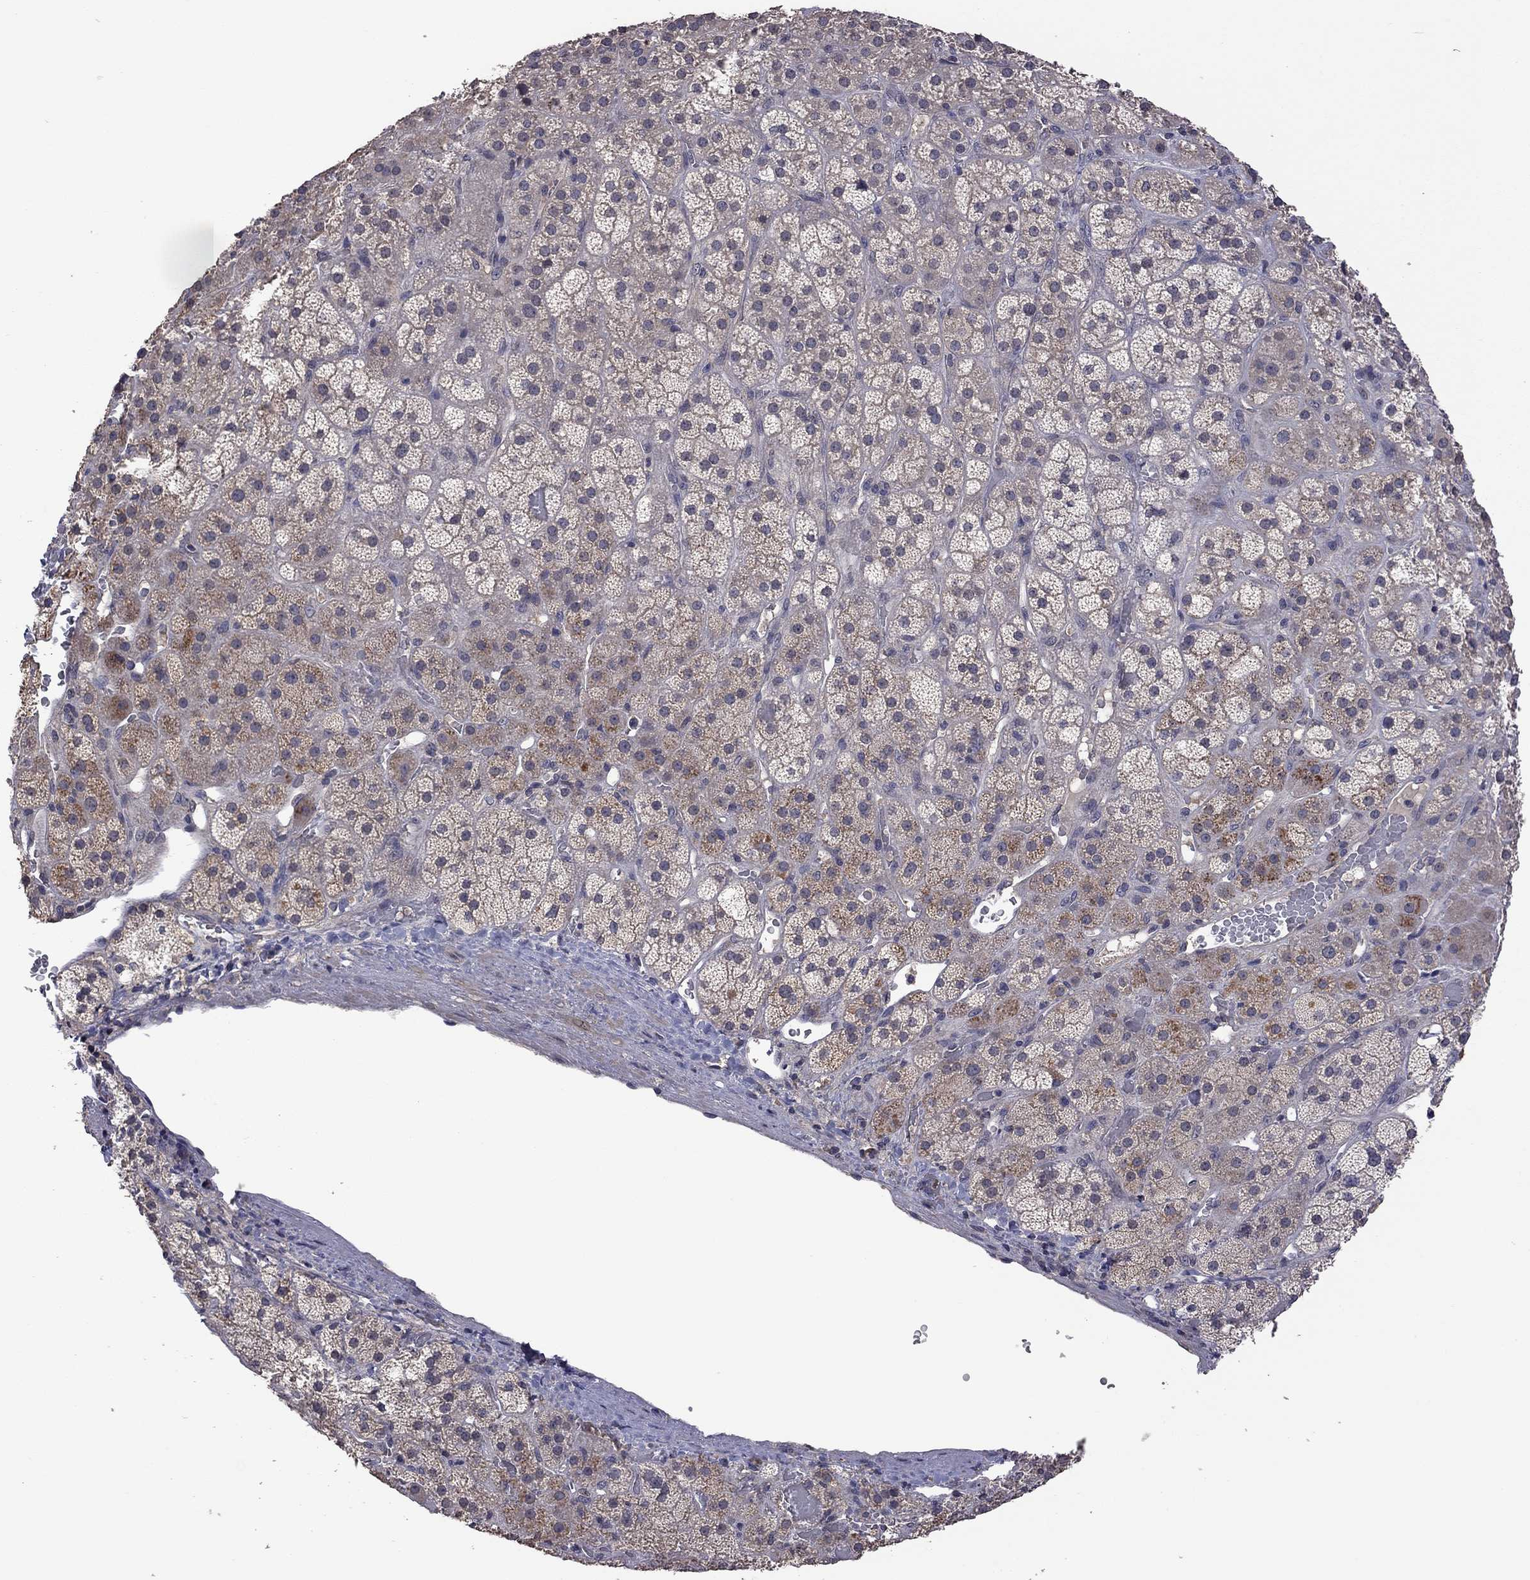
{"staining": {"intensity": "moderate", "quantity": "<25%", "location": "cytoplasmic/membranous"}, "tissue": "adrenal gland", "cell_type": "Glandular cells", "image_type": "normal", "snomed": [{"axis": "morphology", "description": "Normal tissue, NOS"}, {"axis": "topography", "description": "Adrenal gland"}], "caption": "High-power microscopy captured an IHC micrograph of normal adrenal gland, revealing moderate cytoplasmic/membranous positivity in approximately <25% of glandular cells. The staining was performed using DAB (3,3'-diaminobenzidine) to visualize the protein expression in brown, while the nuclei were stained in blue with hematoxylin (Magnification: 20x).", "gene": "TSNARE1", "patient": {"sex": "male", "age": 57}}